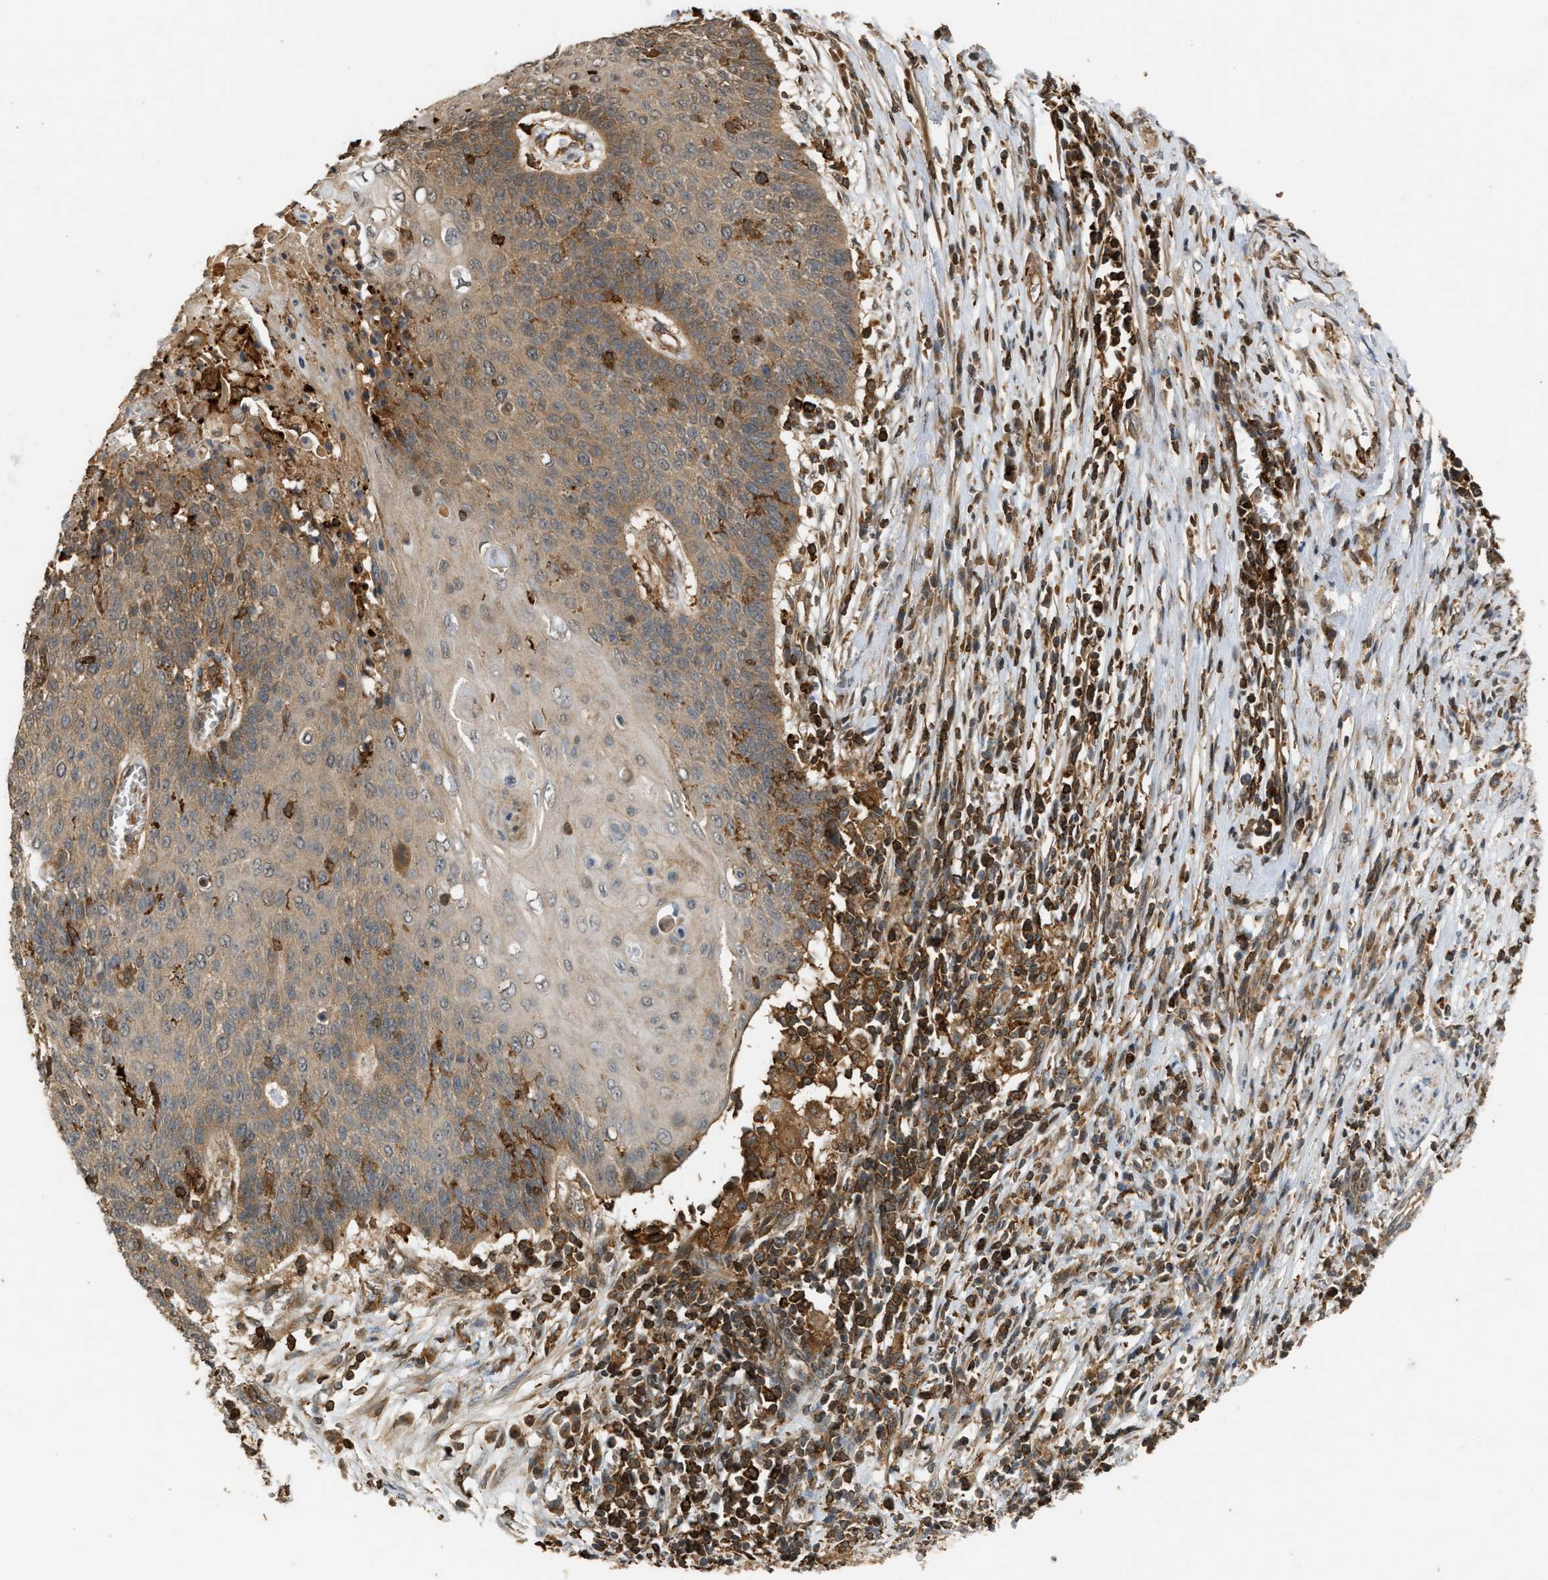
{"staining": {"intensity": "moderate", "quantity": ">75%", "location": "cytoplasmic/membranous"}, "tissue": "cervical cancer", "cell_type": "Tumor cells", "image_type": "cancer", "snomed": [{"axis": "morphology", "description": "Squamous cell carcinoma, NOS"}, {"axis": "topography", "description": "Cervix"}], "caption": "Human squamous cell carcinoma (cervical) stained with a brown dye shows moderate cytoplasmic/membranous positive staining in about >75% of tumor cells.", "gene": "GOPC", "patient": {"sex": "female", "age": 39}}